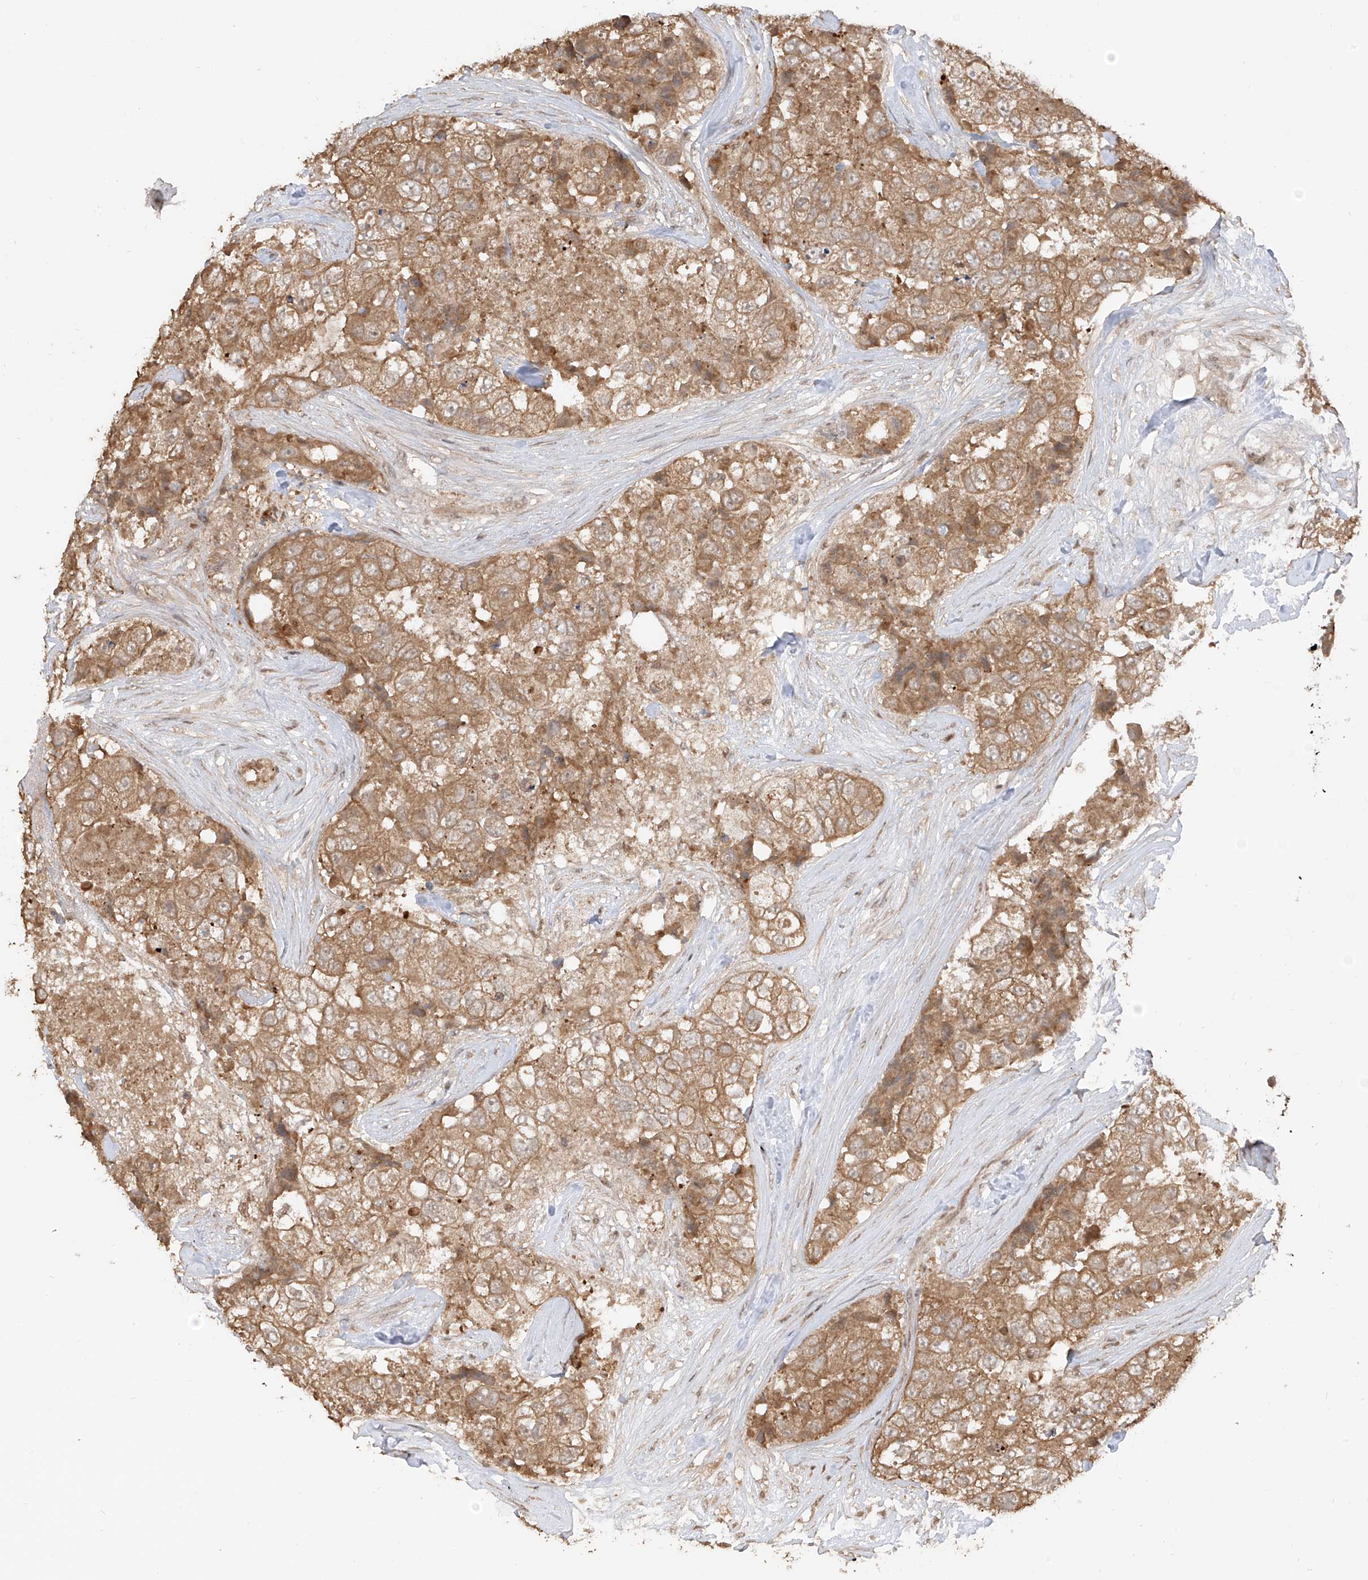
{"staining": {"intensity": "moderate", "quantity": ">75%", "location": "cytoplasmic/membranous"}, "tissue": "breast cancer", "cell_type": "Tumor cells", "image_type": "cancer", "snomed": [{"axis": "morphology", "description": "Duct carcinoma"}, {"axis": "topography", "description": "Breast"}], "caption": "A medium amount of moderate cytoplasmic/membranous positivity is present in about >75% of tumor cells in breast cancer tissue. The staining is performed using DAB (3,3'-diaminobenzidine) brown chromogen to label protein expression. The nuclei are counter-stained blue using hematoxylin.", "gene": "COLGALT2", "patient": {"sex": "female", "age": 62}}